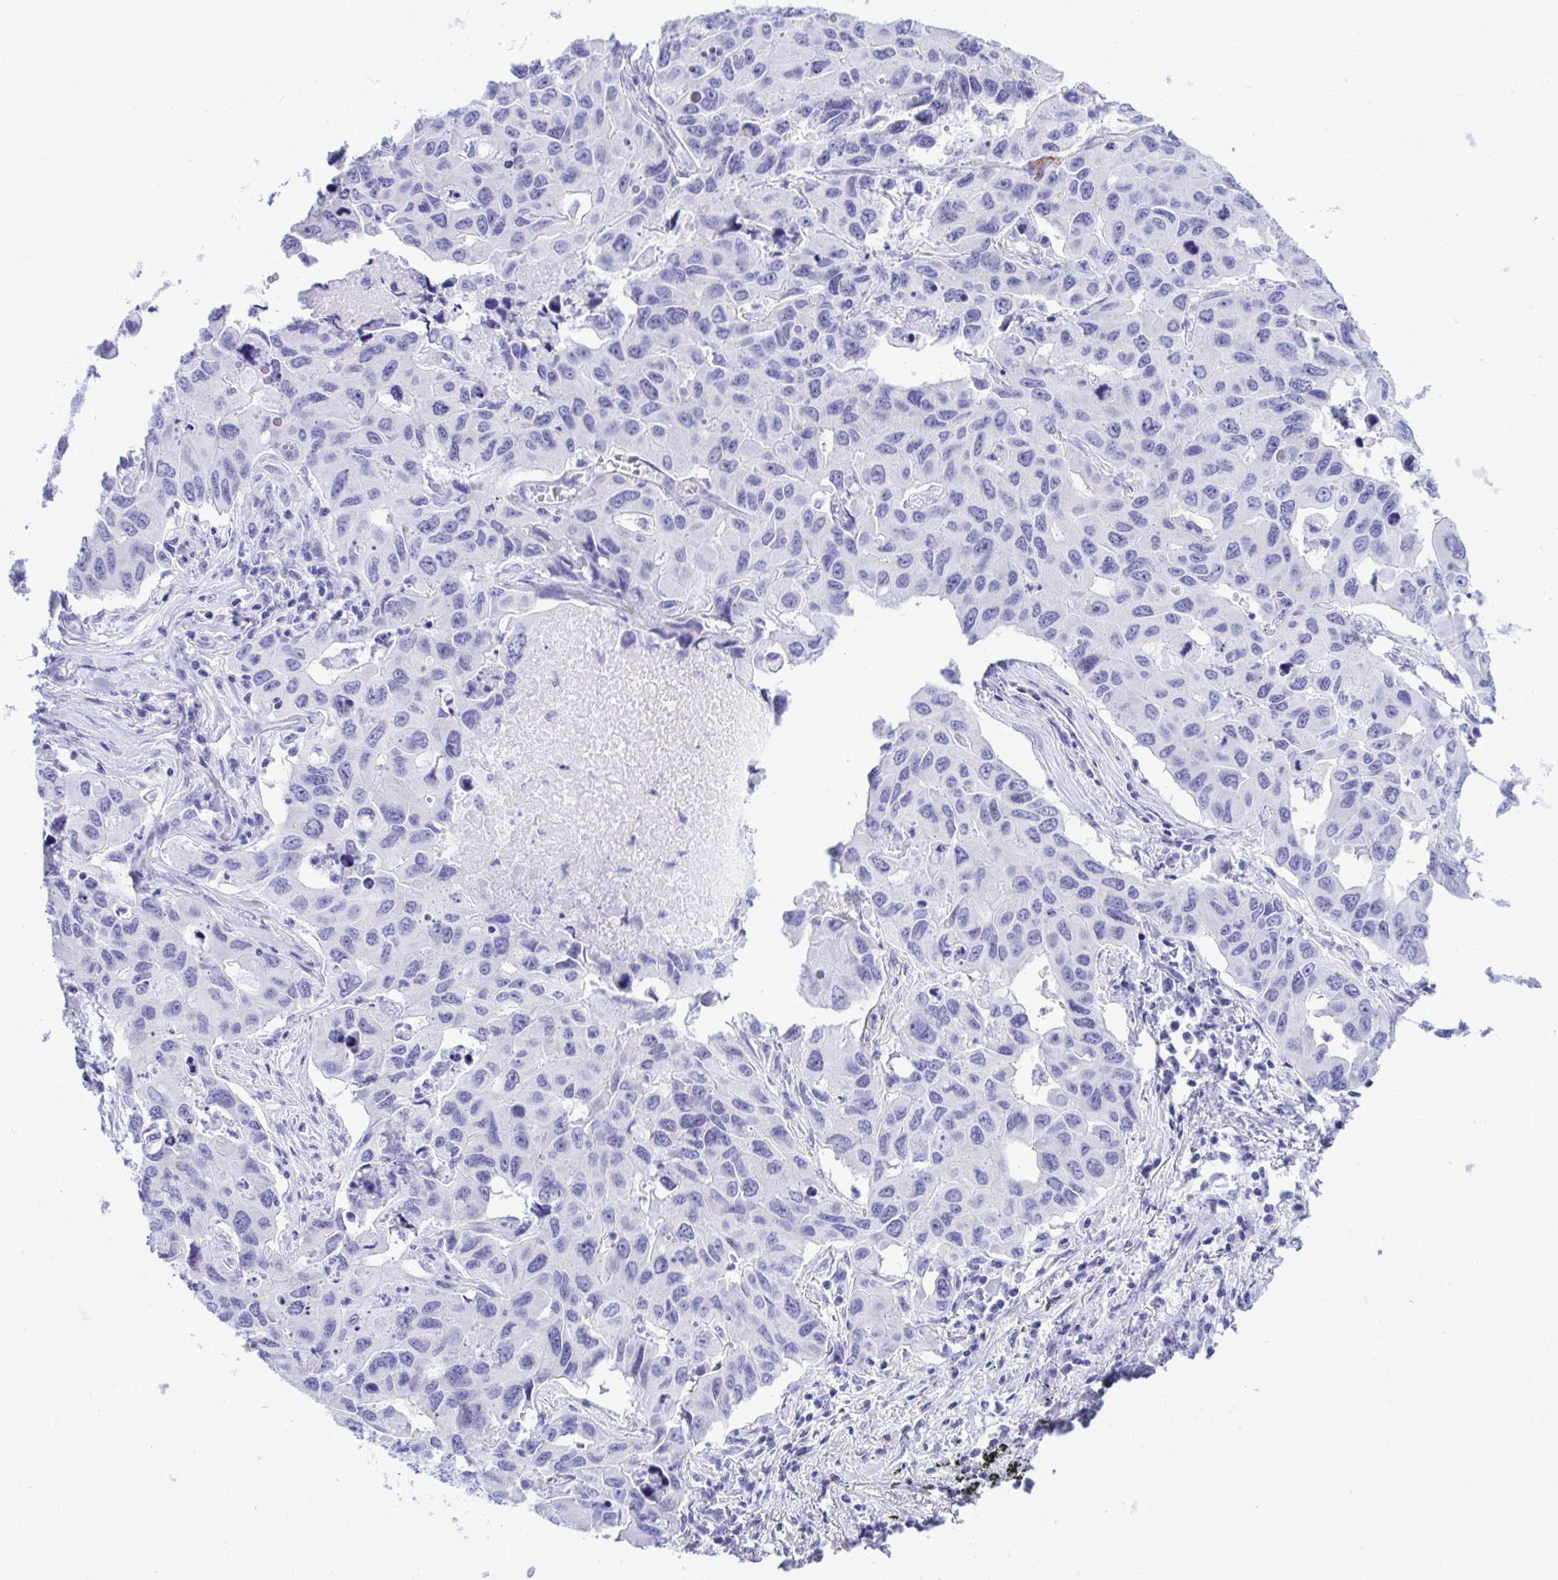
{"staining": {"intensity": "negative", "quantity": "none", "location": "none"}, "tissue": "lung cancer", "cell_type": "Tumor cells", "image_type": "cancer", "snomed": [{"axis": "morphology", "description": "Adenocarcinoma, NOS"}, {"axis": "topography", "description": "Lung"}], "caption": "Immunohistochemistry (IHC) of human adenocarcinoma (lung) demonstrates no staining in tumor cells. The staining is performed using DAB (3,3'-diaminobenzidine) brown chromogen with nuclei counter-stained in using hematoxylin.", "gene": "SHISA8", "patient": {"sex": "male", "age": 64}}